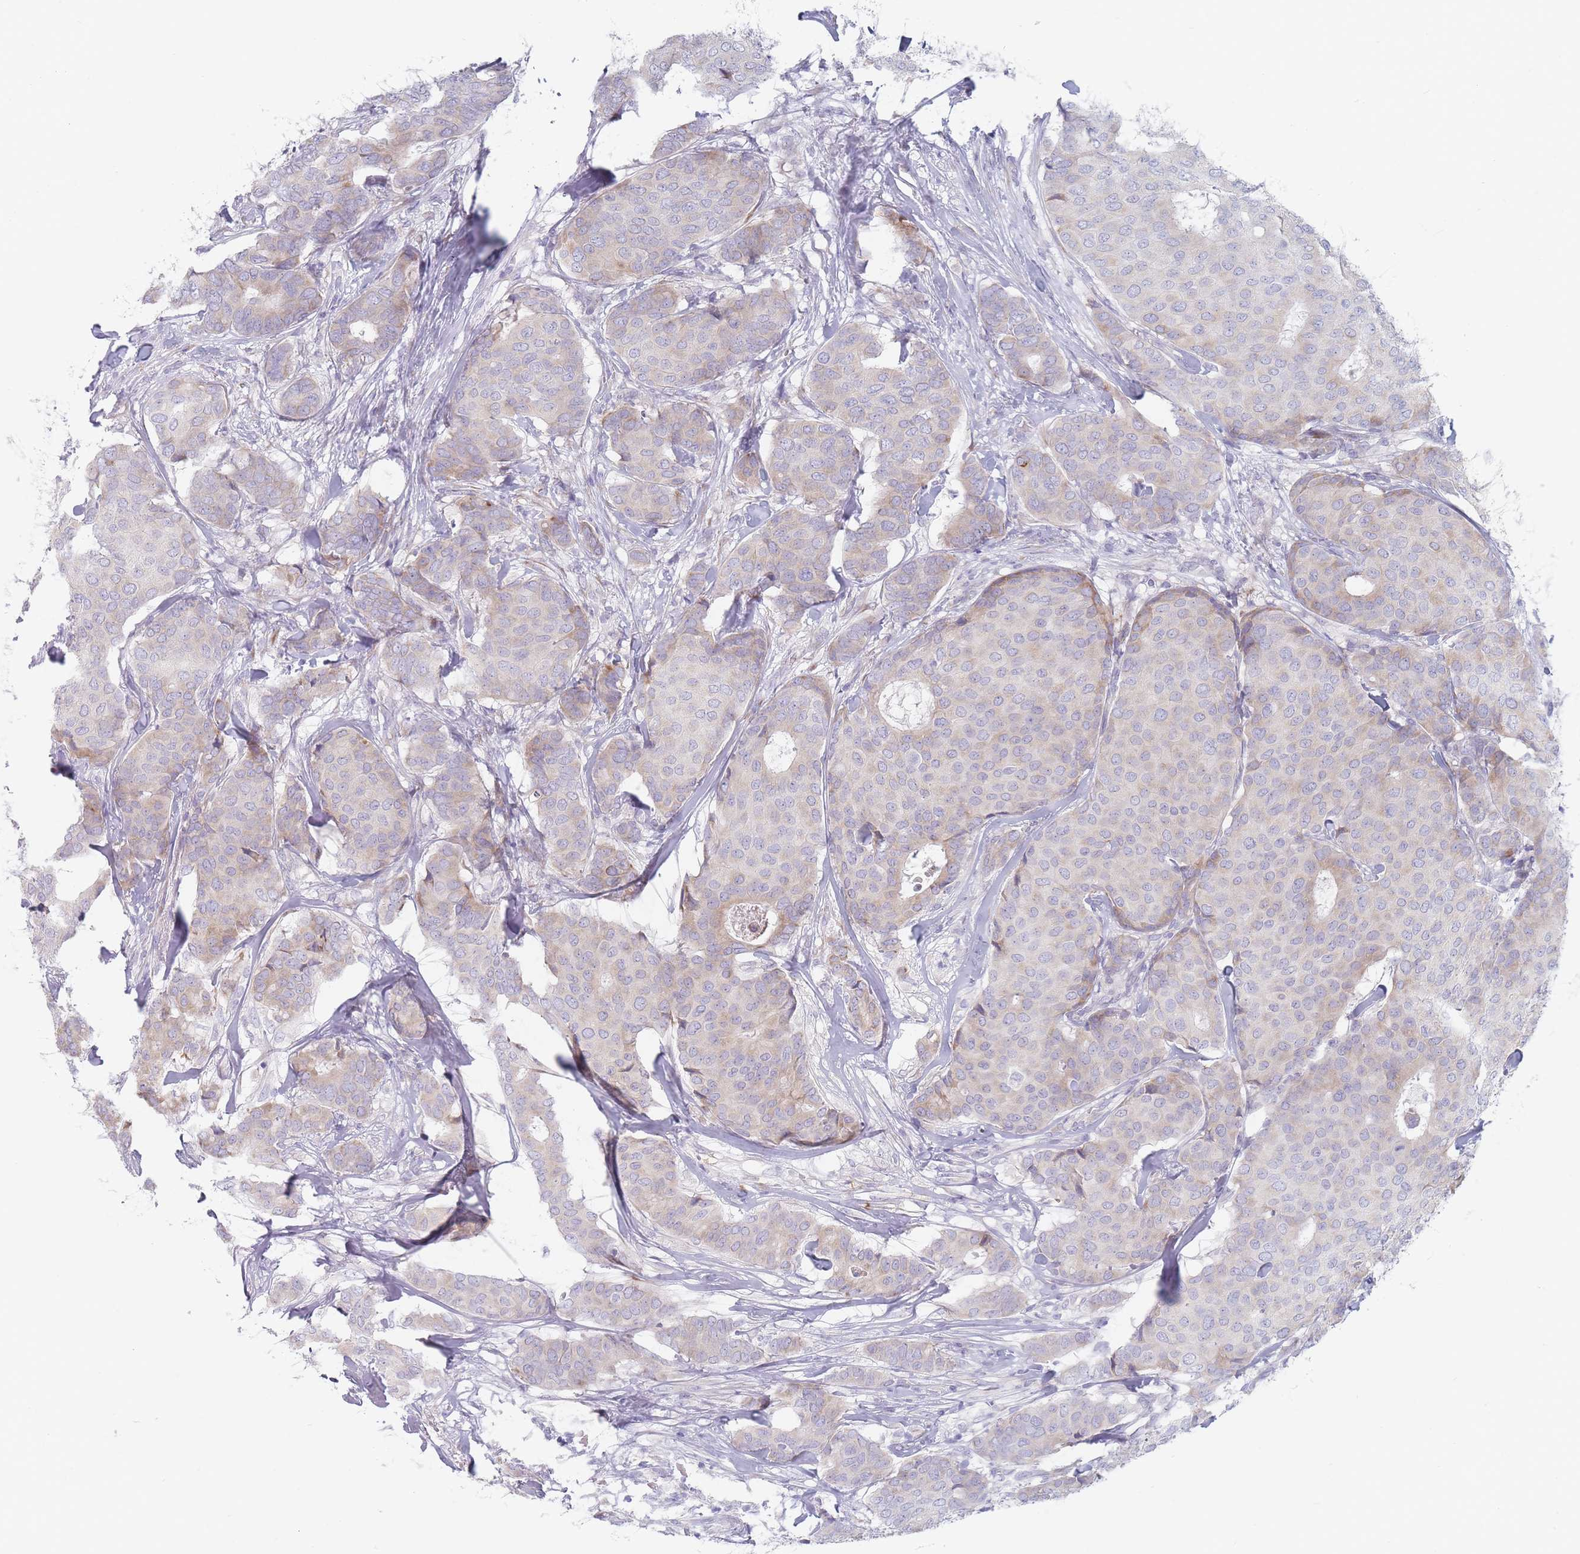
{"staining": {"intensity": "weak", "quantity": "<25%", "location": "cytoplasmic/membranous"}, "tissue": "breast cancer", "cell_type": "Tumor cells", "image_type": "cancer", "snomed": [{"axis": "morphology", "description": "Duct carcinoma"}, {"axis": "topography", "description": "Breast"}], "caption": "Human breast invasive ductal carcinoma stained for a protein using IHC exhibits no staining in tumor cells.", "gene": "SPATS1", "patient": {"sex": "female", "age": 75}}